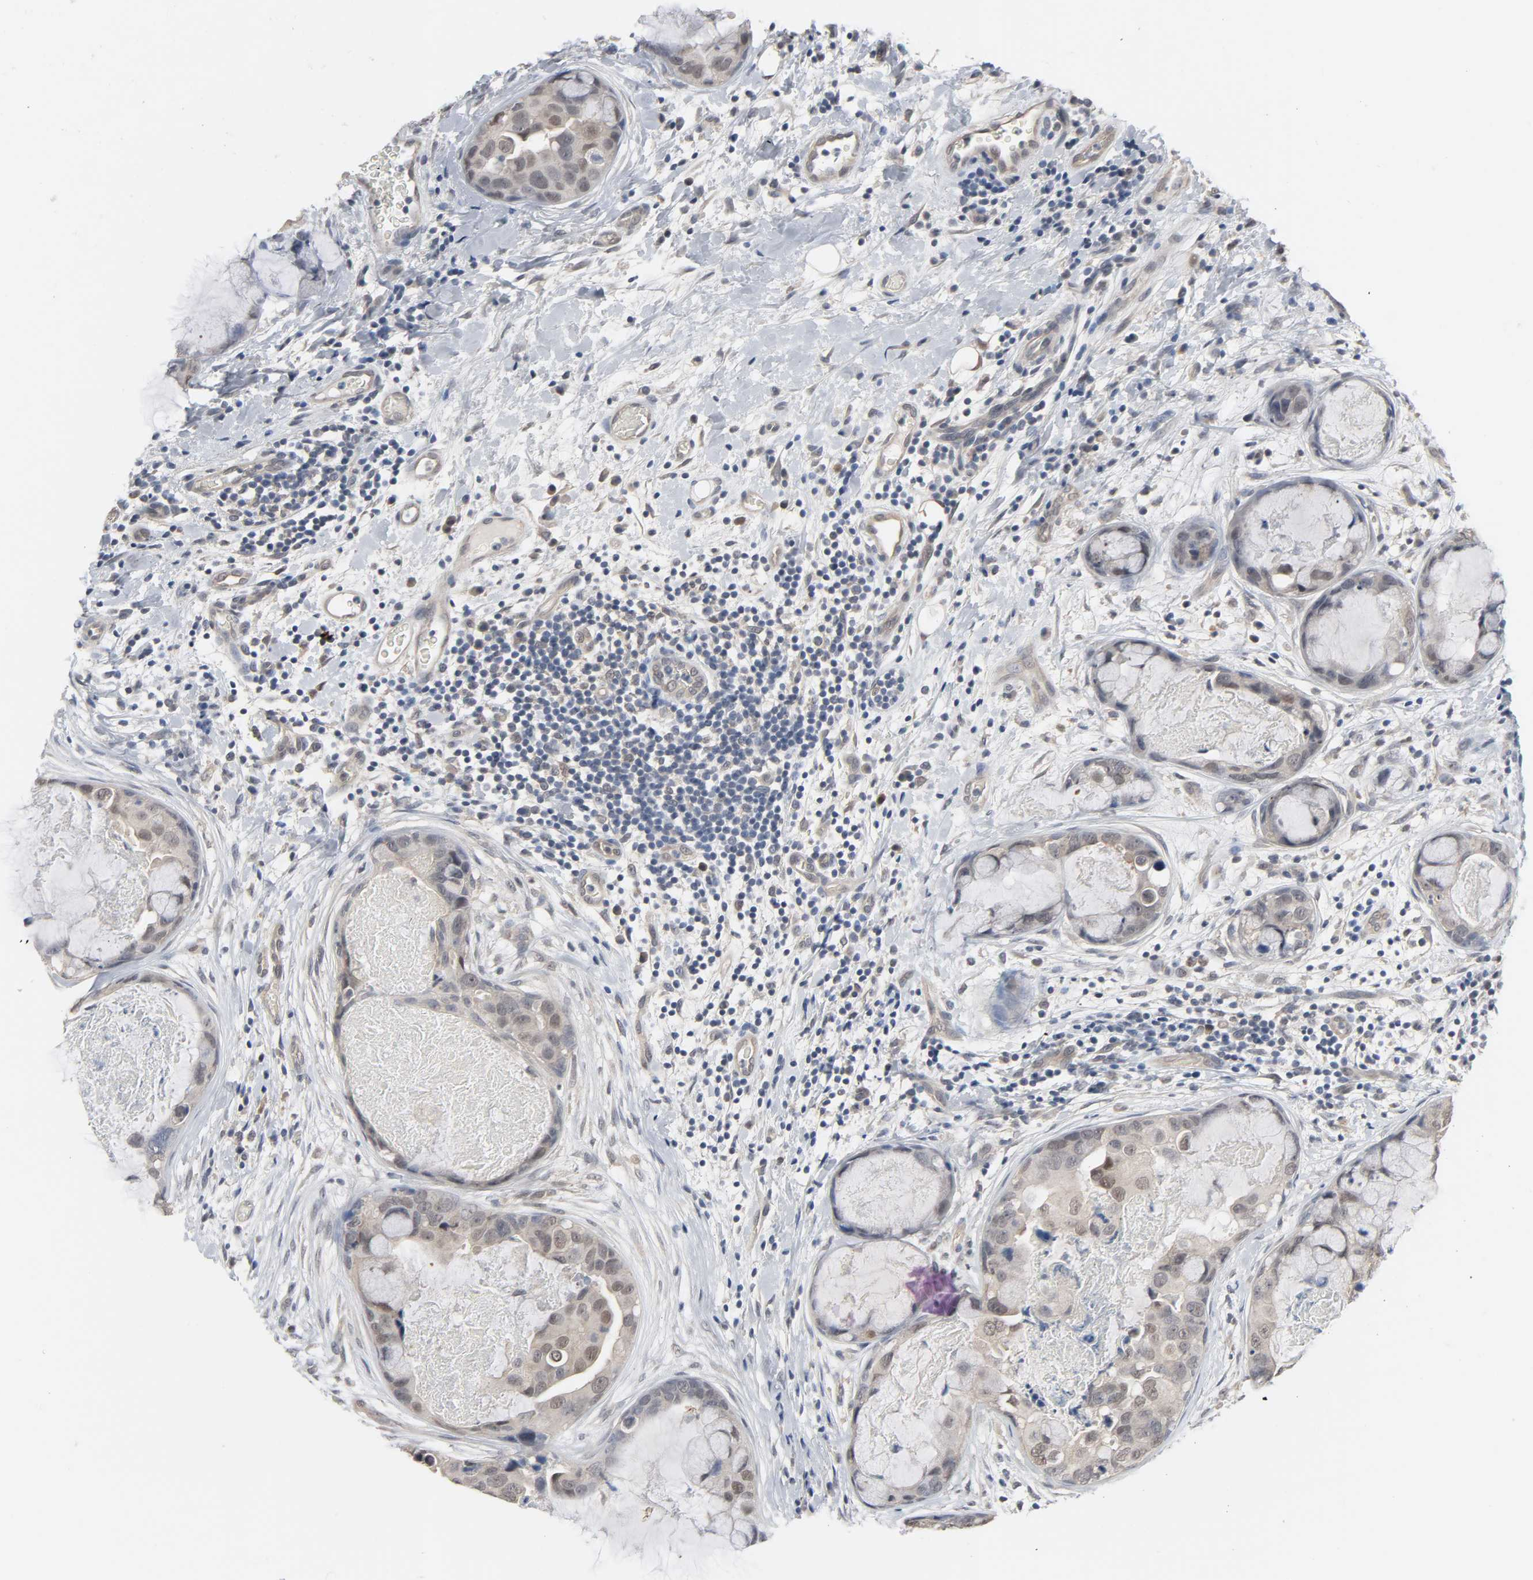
{"staining": {"intensity": "weak", "quantity": "<25%", "location": "cytoplasmic/membranous"}, "tissue": "breast cancer", "cell_type": "Tumor cells", "image_type": "cancer", "snomed": [{"axis": "morphology", "description": "Duct carcinoma"}, {"axis": "topography", "description": "Breast"}], "caption": "High power microscopy micrograph of an immunohistochemistry (IHC) histopathology image of breast infiltrating ductal carcinoma, revealing no significant positivity in tumor cells.", "gene": "ACSS2", "patient": {"sex": "female", "age": 40}}